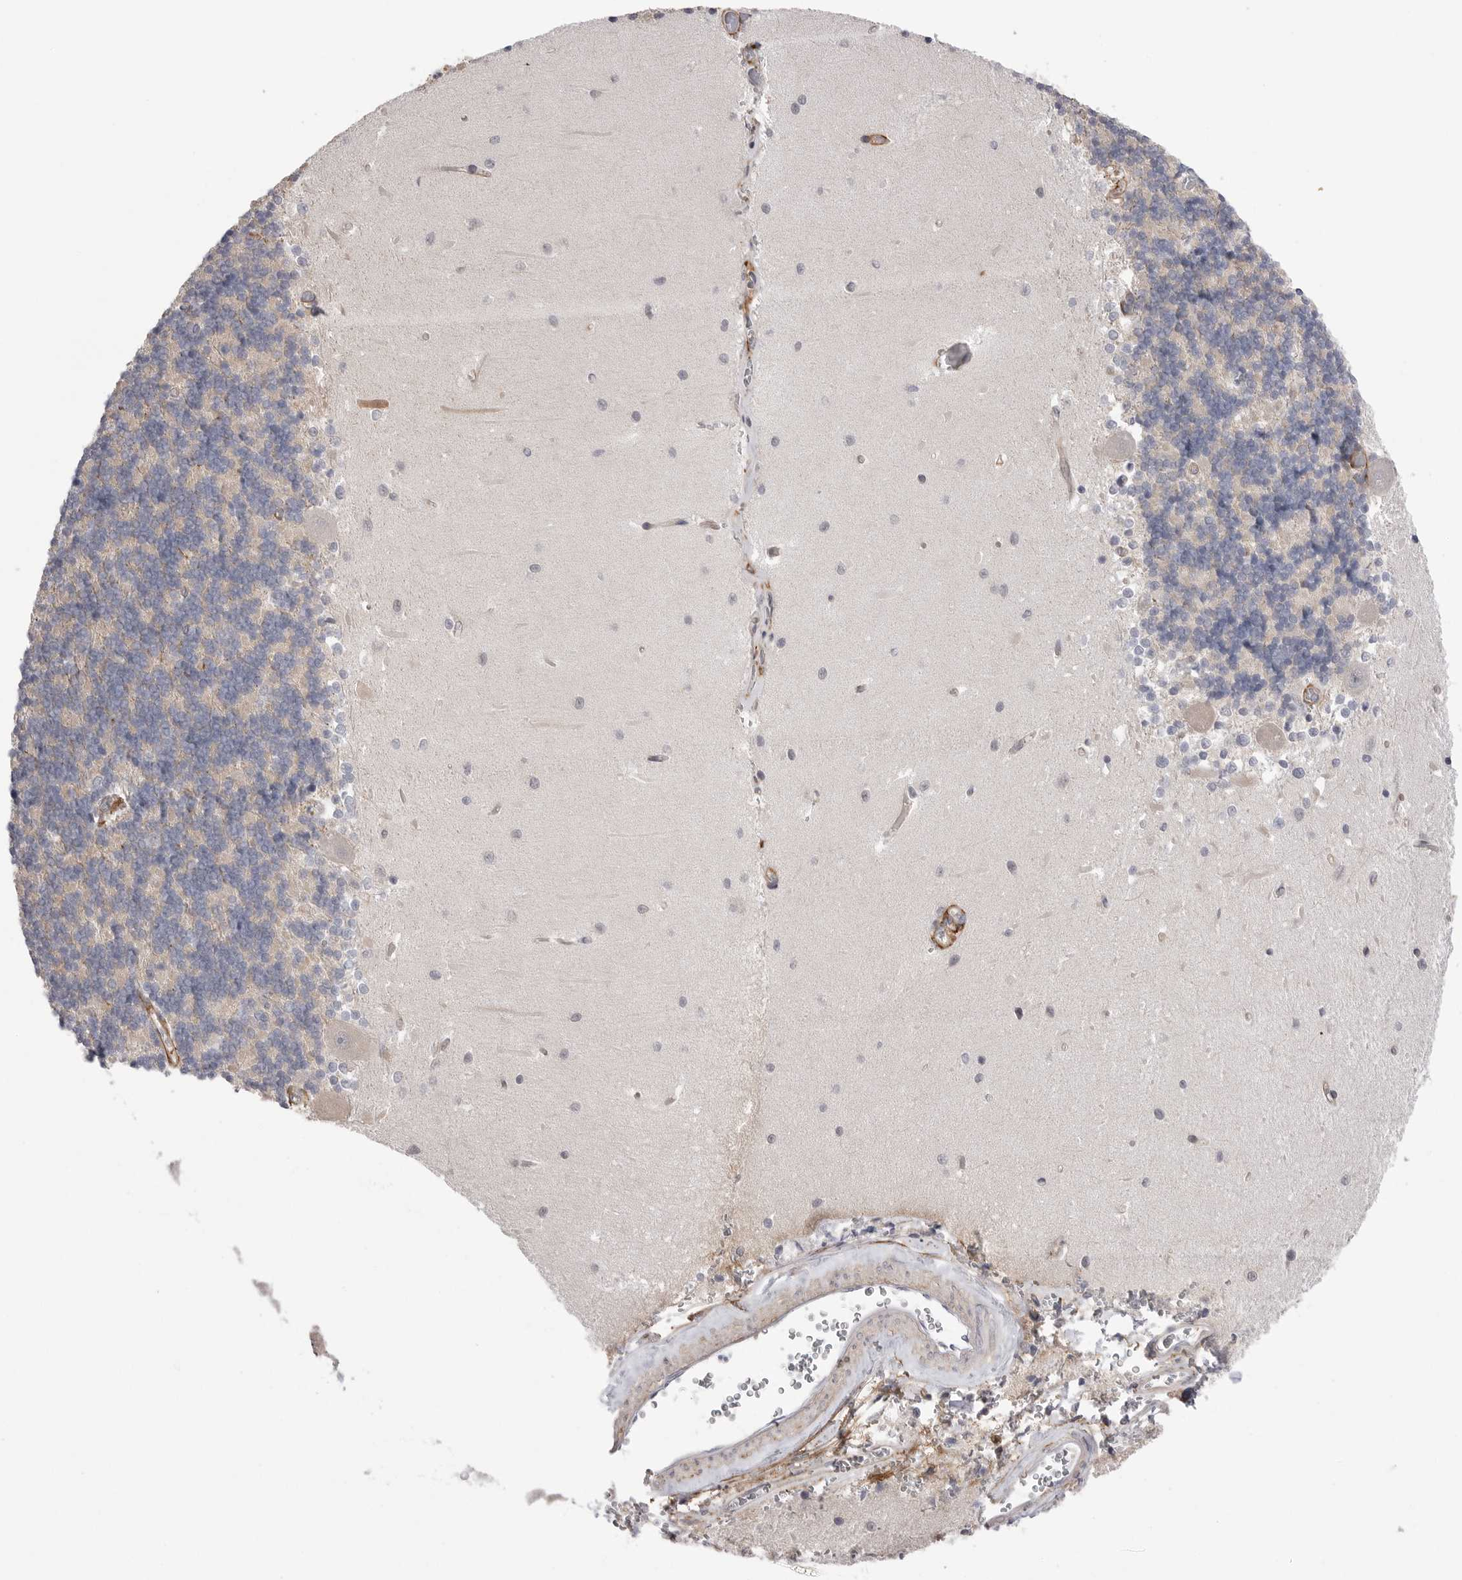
{"staining": {"intensity": "negative", "quantity": "none", "location": "none"}, "tissue": "cerebellum", "cell_type": "Cells in granular layer", "image_type": "normal", "snomed": [{"axis": "morphology", "description": "Normal tissue, NOS"}, {"axis": "topography", "description": "Cerebellum"}], "caption": "A histopathology image of cerebellum stained for a protein reveals no brown staining in cells in granular layer.", "gene": "AKAP12", "patient": {"sex": "male", "age": 37}}